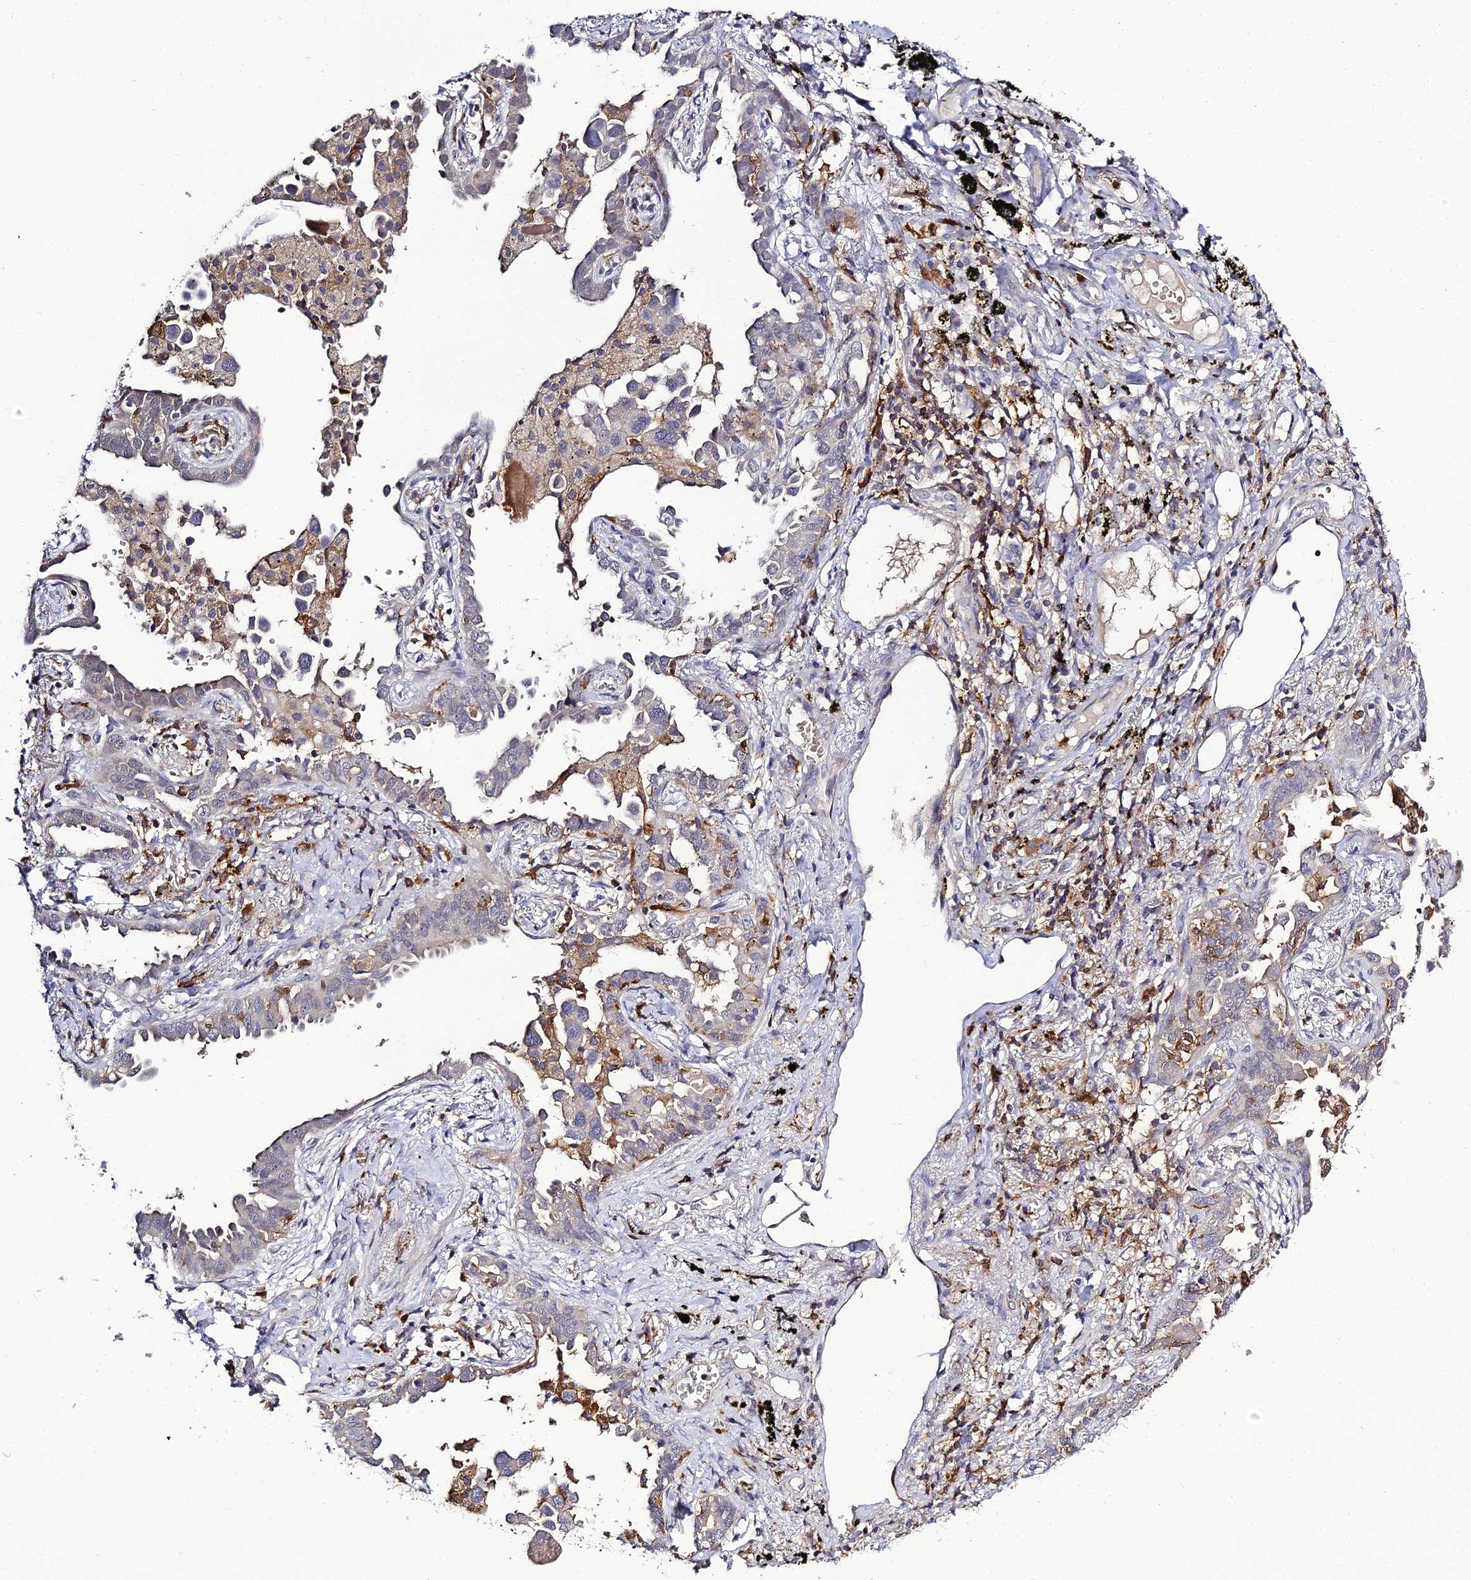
{"staining": {"intensity": "weak", "quantity": "<25%", "location": "cytoplasmic/membranous"}, "tissue": "lung cancer", "cell_type": "Tumor cells", "image_type": "cancer", "snomed": [{"axis": "morphology", "description": "Adenocarcinoma, NOS"}, {"axis": "topography", "description": "Lung"}], "caption": "Lung cancer was stained to show a protein in brown. There is no significant positivity in tumor cells.", "gene": "IL4I1", "patient": {"sex": "male", "age": 67}}